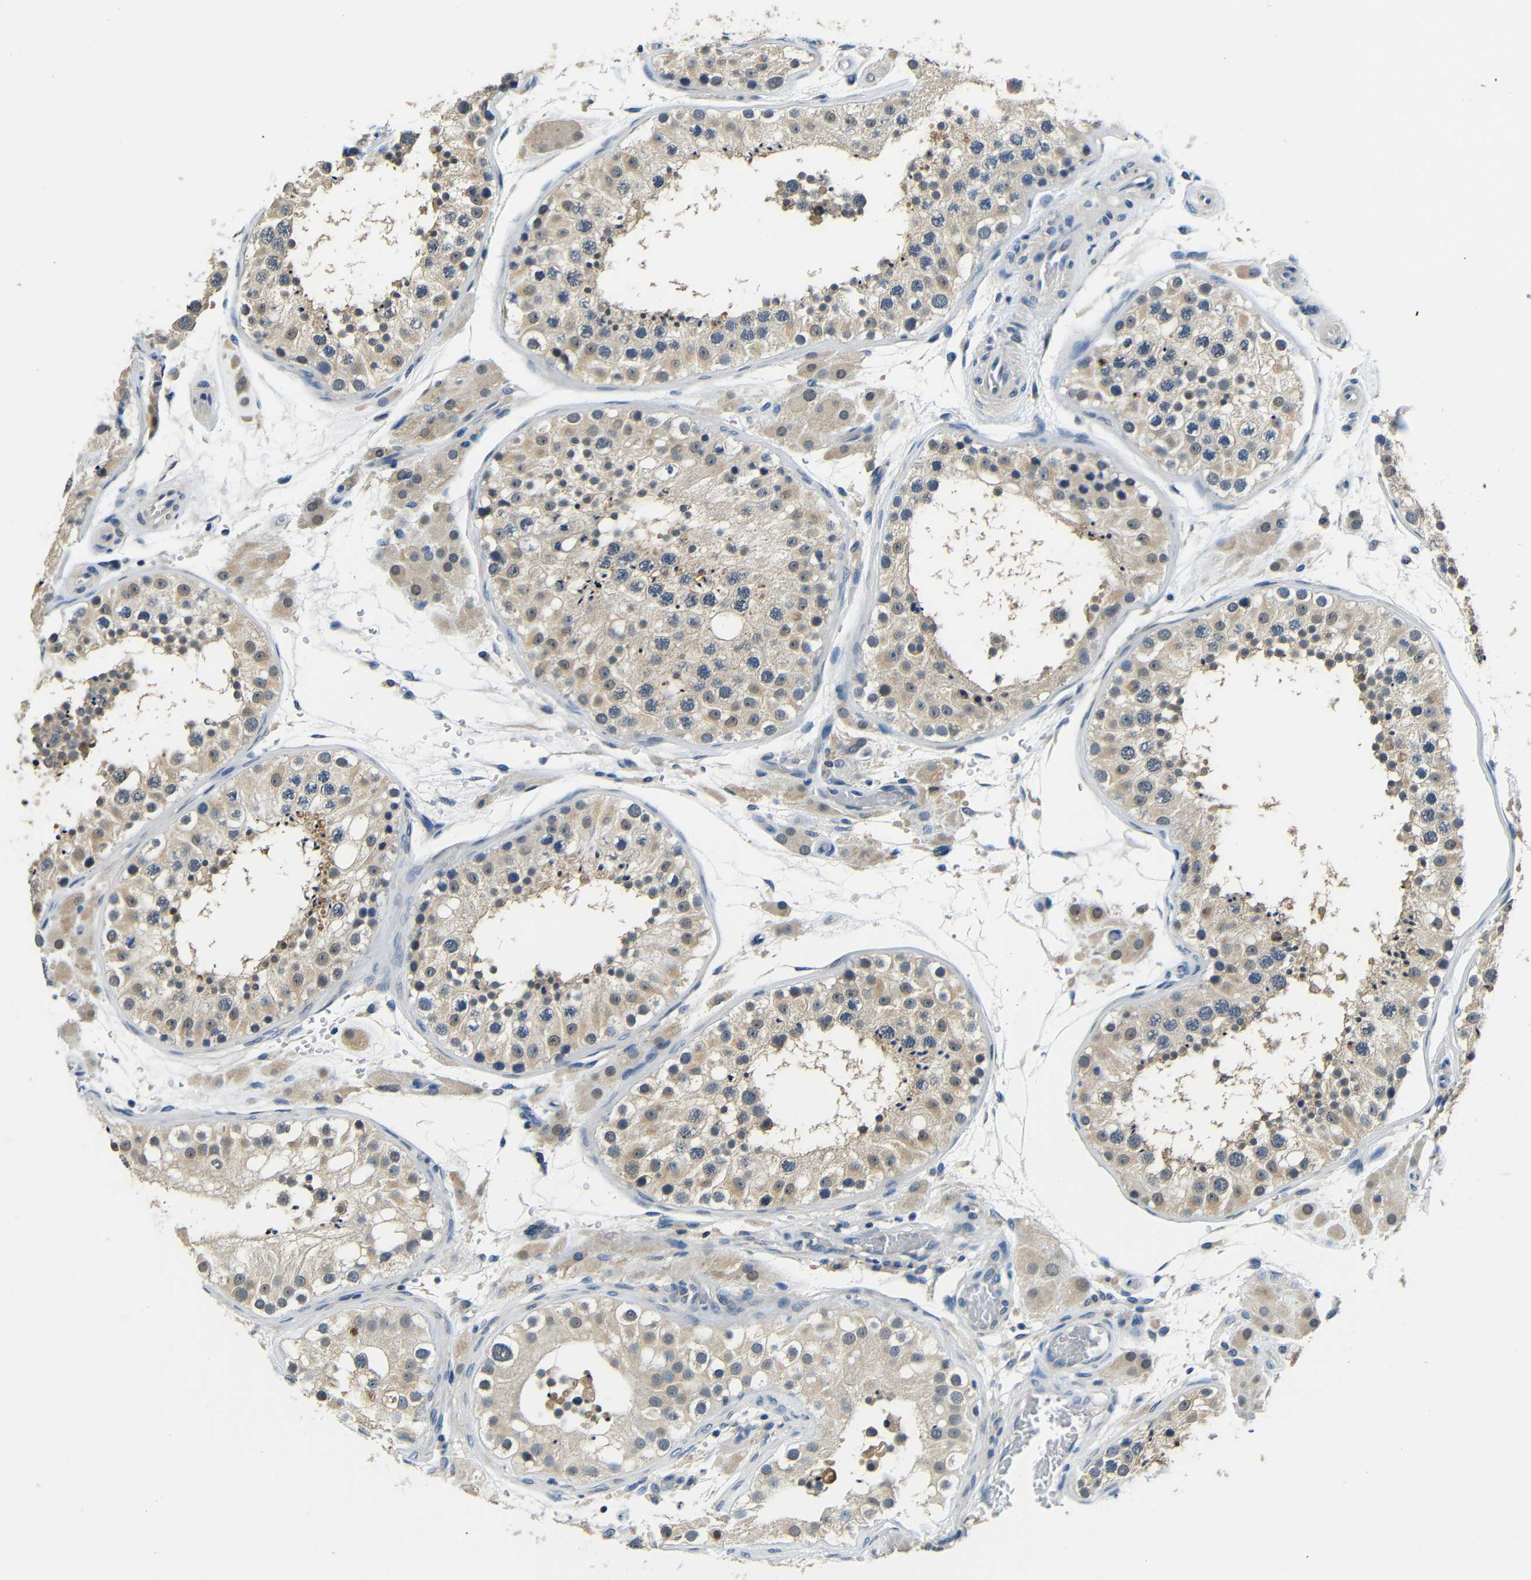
{"staining": {"intensity": "weak", "quantity": "25%-75%", "location": "cytoplasmic/membranous,nuclear"}, "tissue": "testis", "cell_type": "Cells in seminiferous ducts", "image_type": "normal", "snomed": [{"axis": "morphology", "description": "Normal tissue, NOS"}, {"axis": "topography", "description": "Testis"}], "caption": "Cells in seminiferous ducts display weak cytoplasmic/membranous,nuclear positivity in about 25%-75% of cells in benign testis.", "gene": "ADAP1", "patient": {"sex": "male", "age": 26}}